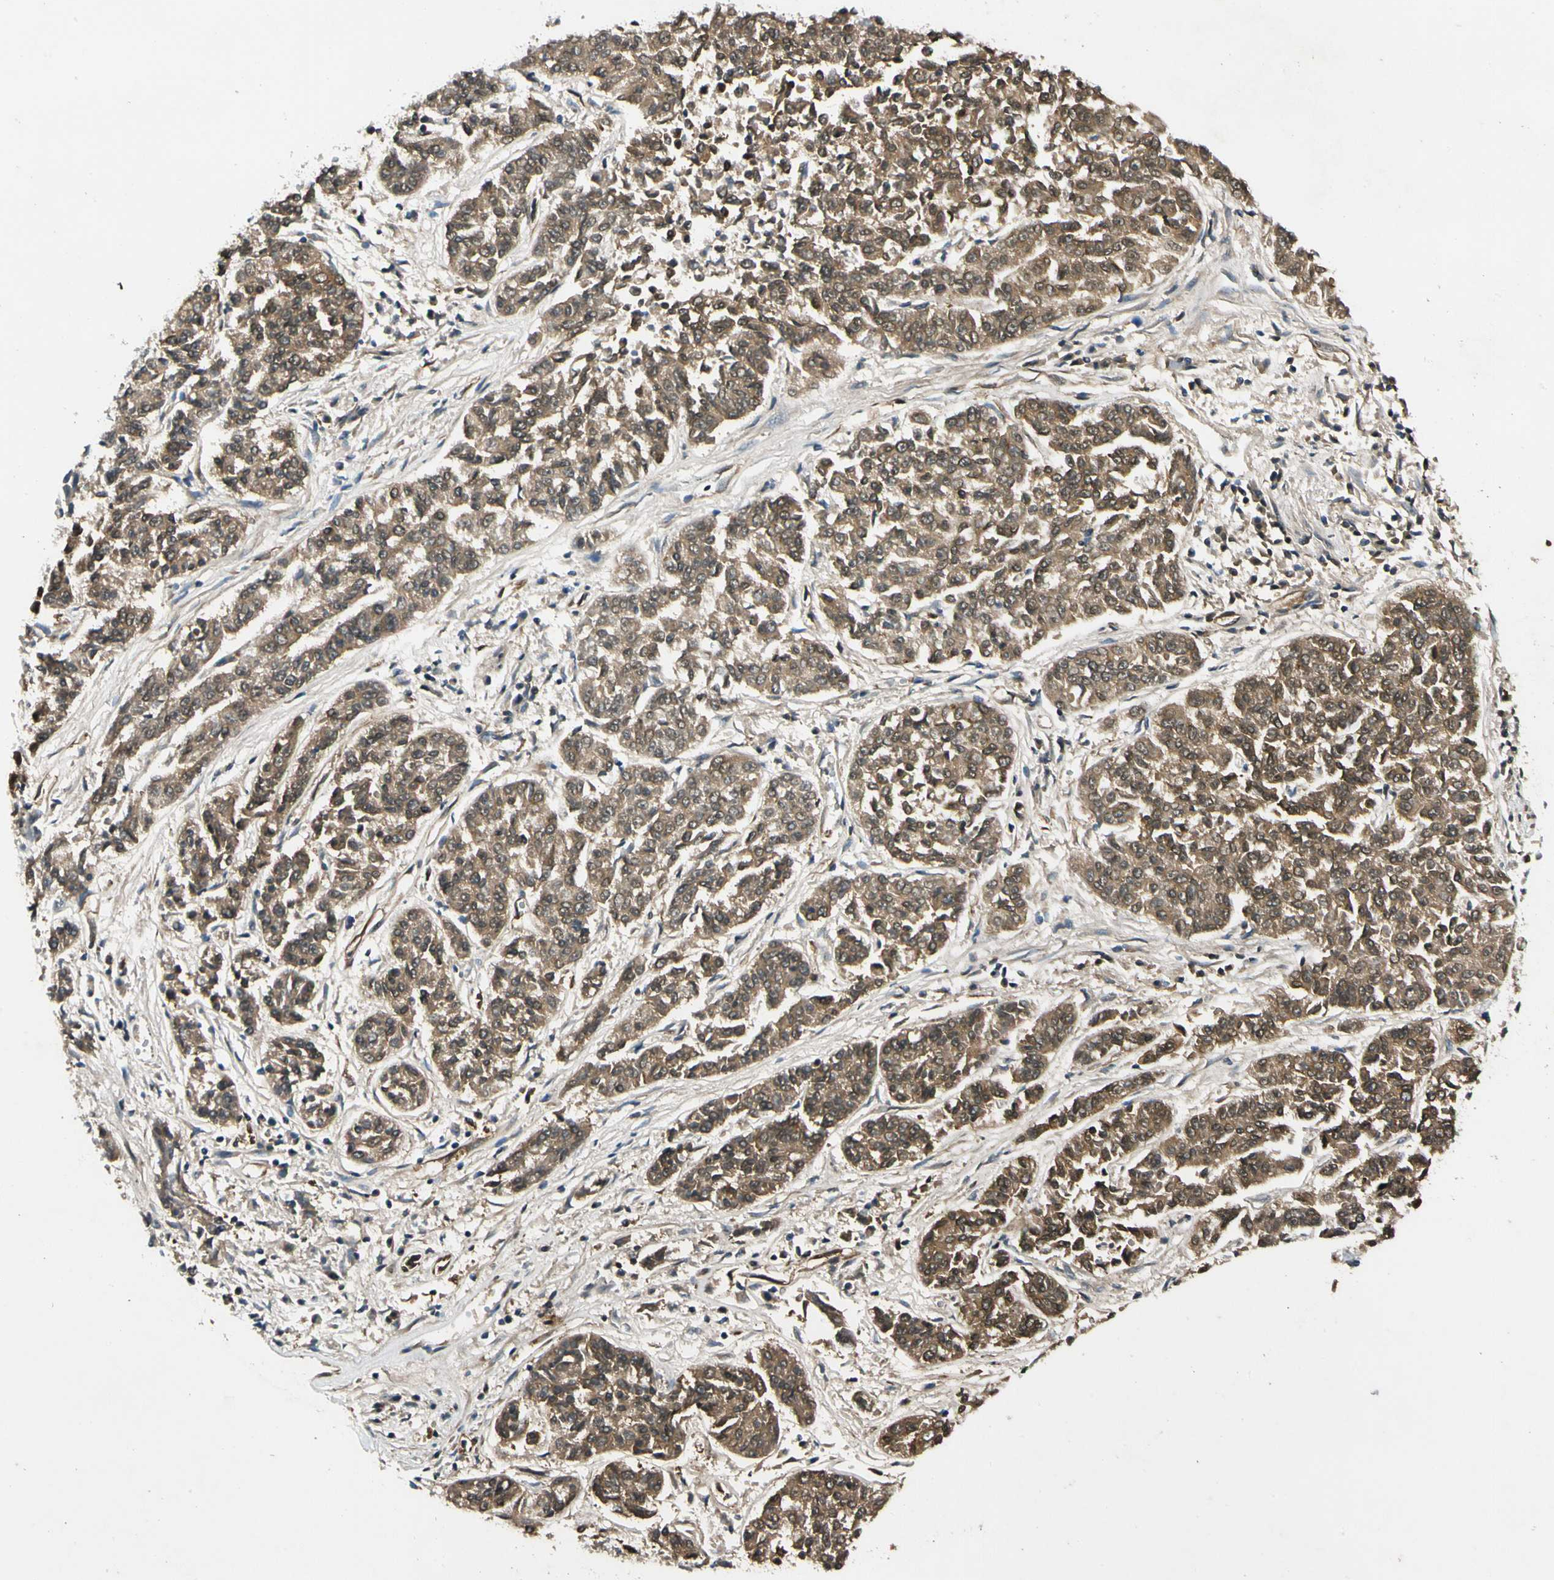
{"staining": {"intensity": "moderate", "quantity": ">75%", "location": "cytoplasmic/membranous"}, "tissue": "lung cancer", "cell_type": "Tumor cells", "image_type": "cancer", "snomed": [{"axis": "morphology", "description": "Adenocarcinoma, NOS"}, {"axis": "topography", "description": "Lung"}], "caption": "Moderate cytoplasmic/membranous expression is appreciated in about >75% of tumor cells in lung cancer.", "gene": "ROCK2", "patient": {"sex": "male", "age": 84}}